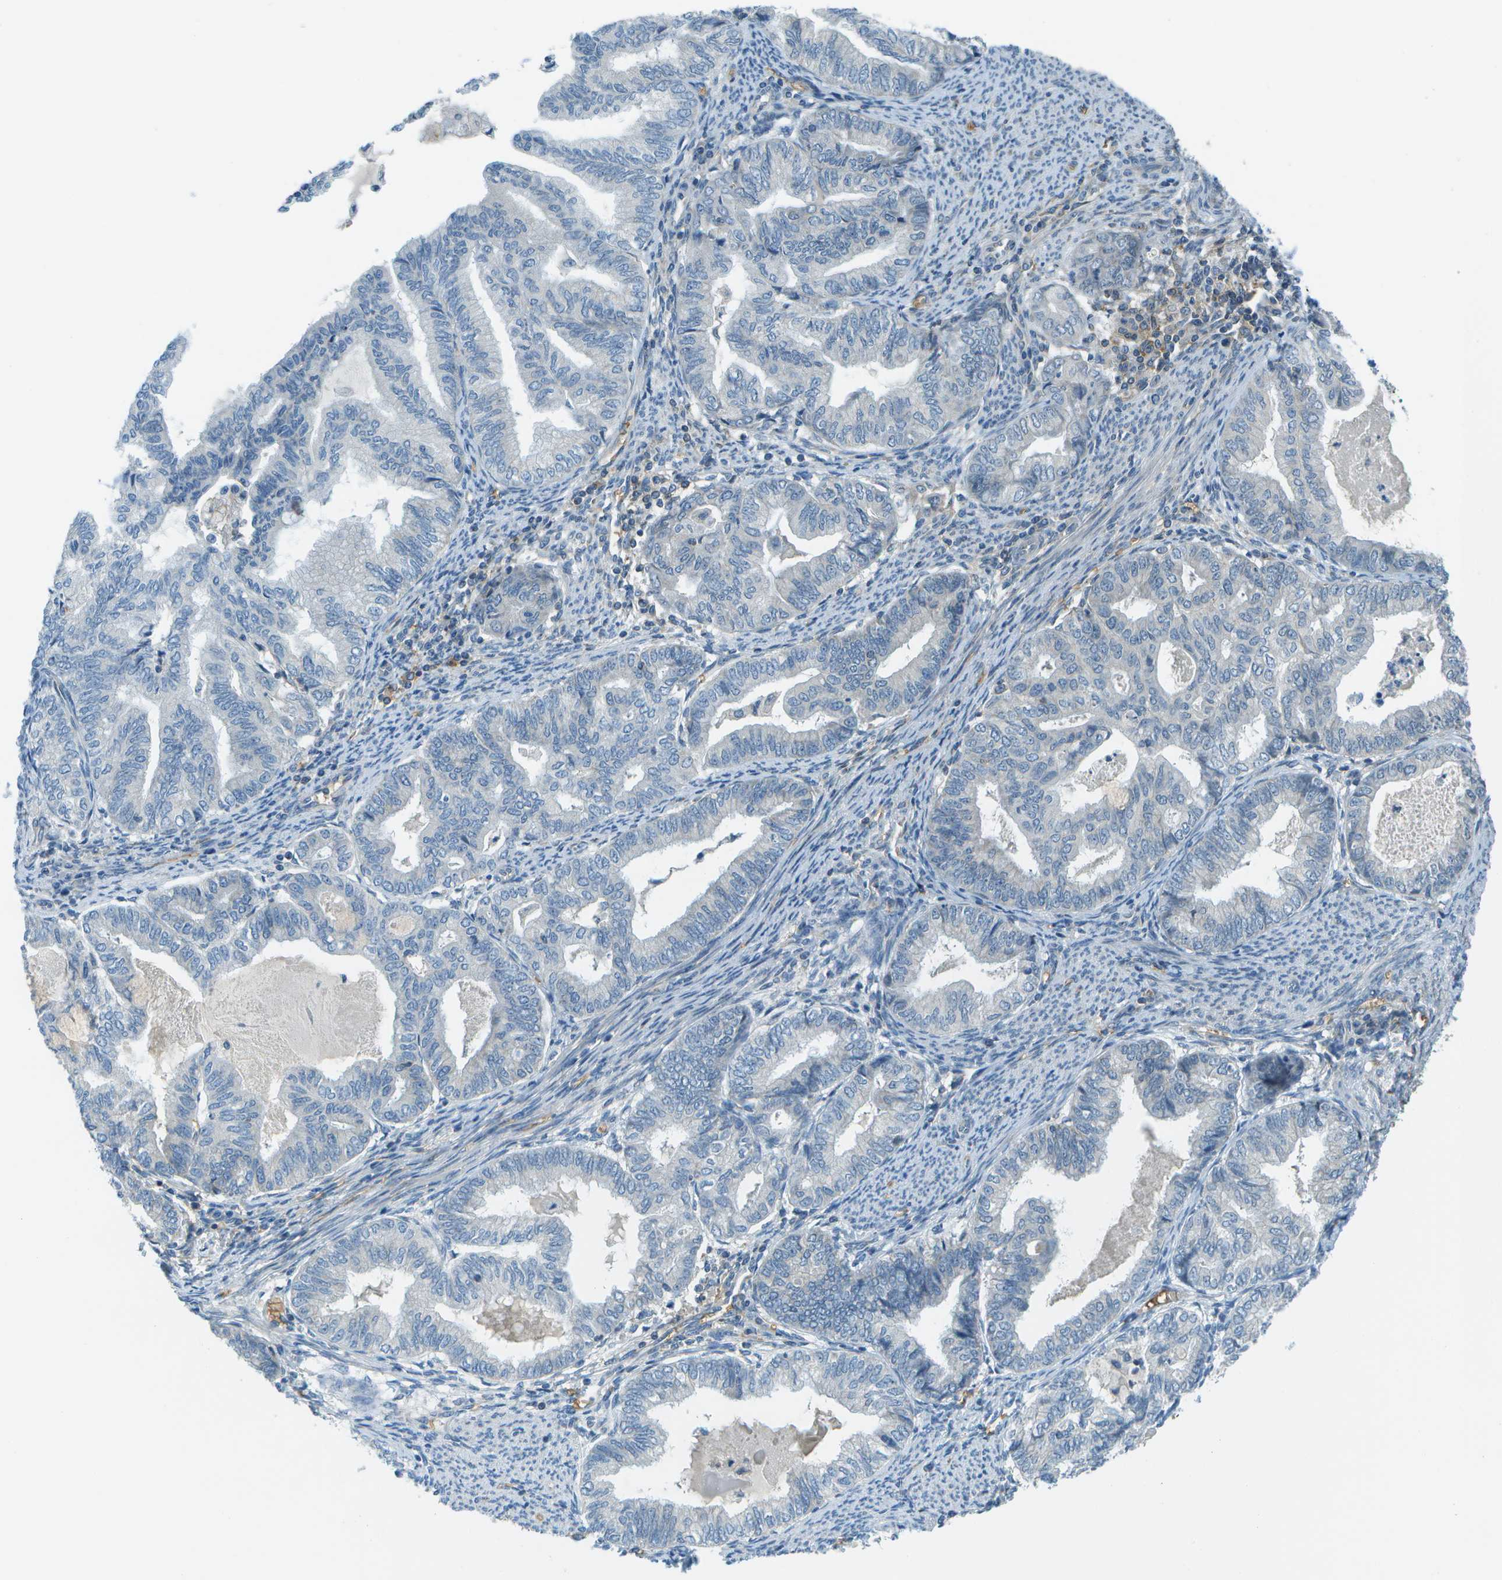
{"staining": {"intensity": "negative", "quantity": "none", "location": "none"}, "tissue": "endometrial cancer", "cell_type": "Tumor cells", "image_type": "cancer", "snomed": [{"axis": "morphology", "description": "Adenocarcinoma, NOS"}, {"axis": "topography", "description": "Endometrium"}], "caption": "Immunohistochemistry micrograph of neoplastic tissue: adenocarcinoma (endometrial) stained with DAB (3,3'-diaminobenzidine) demonstrates no significant protein expression in tumor cells.", "gene": "CTIF", "patient": {"sex": "female", "age": 79}}